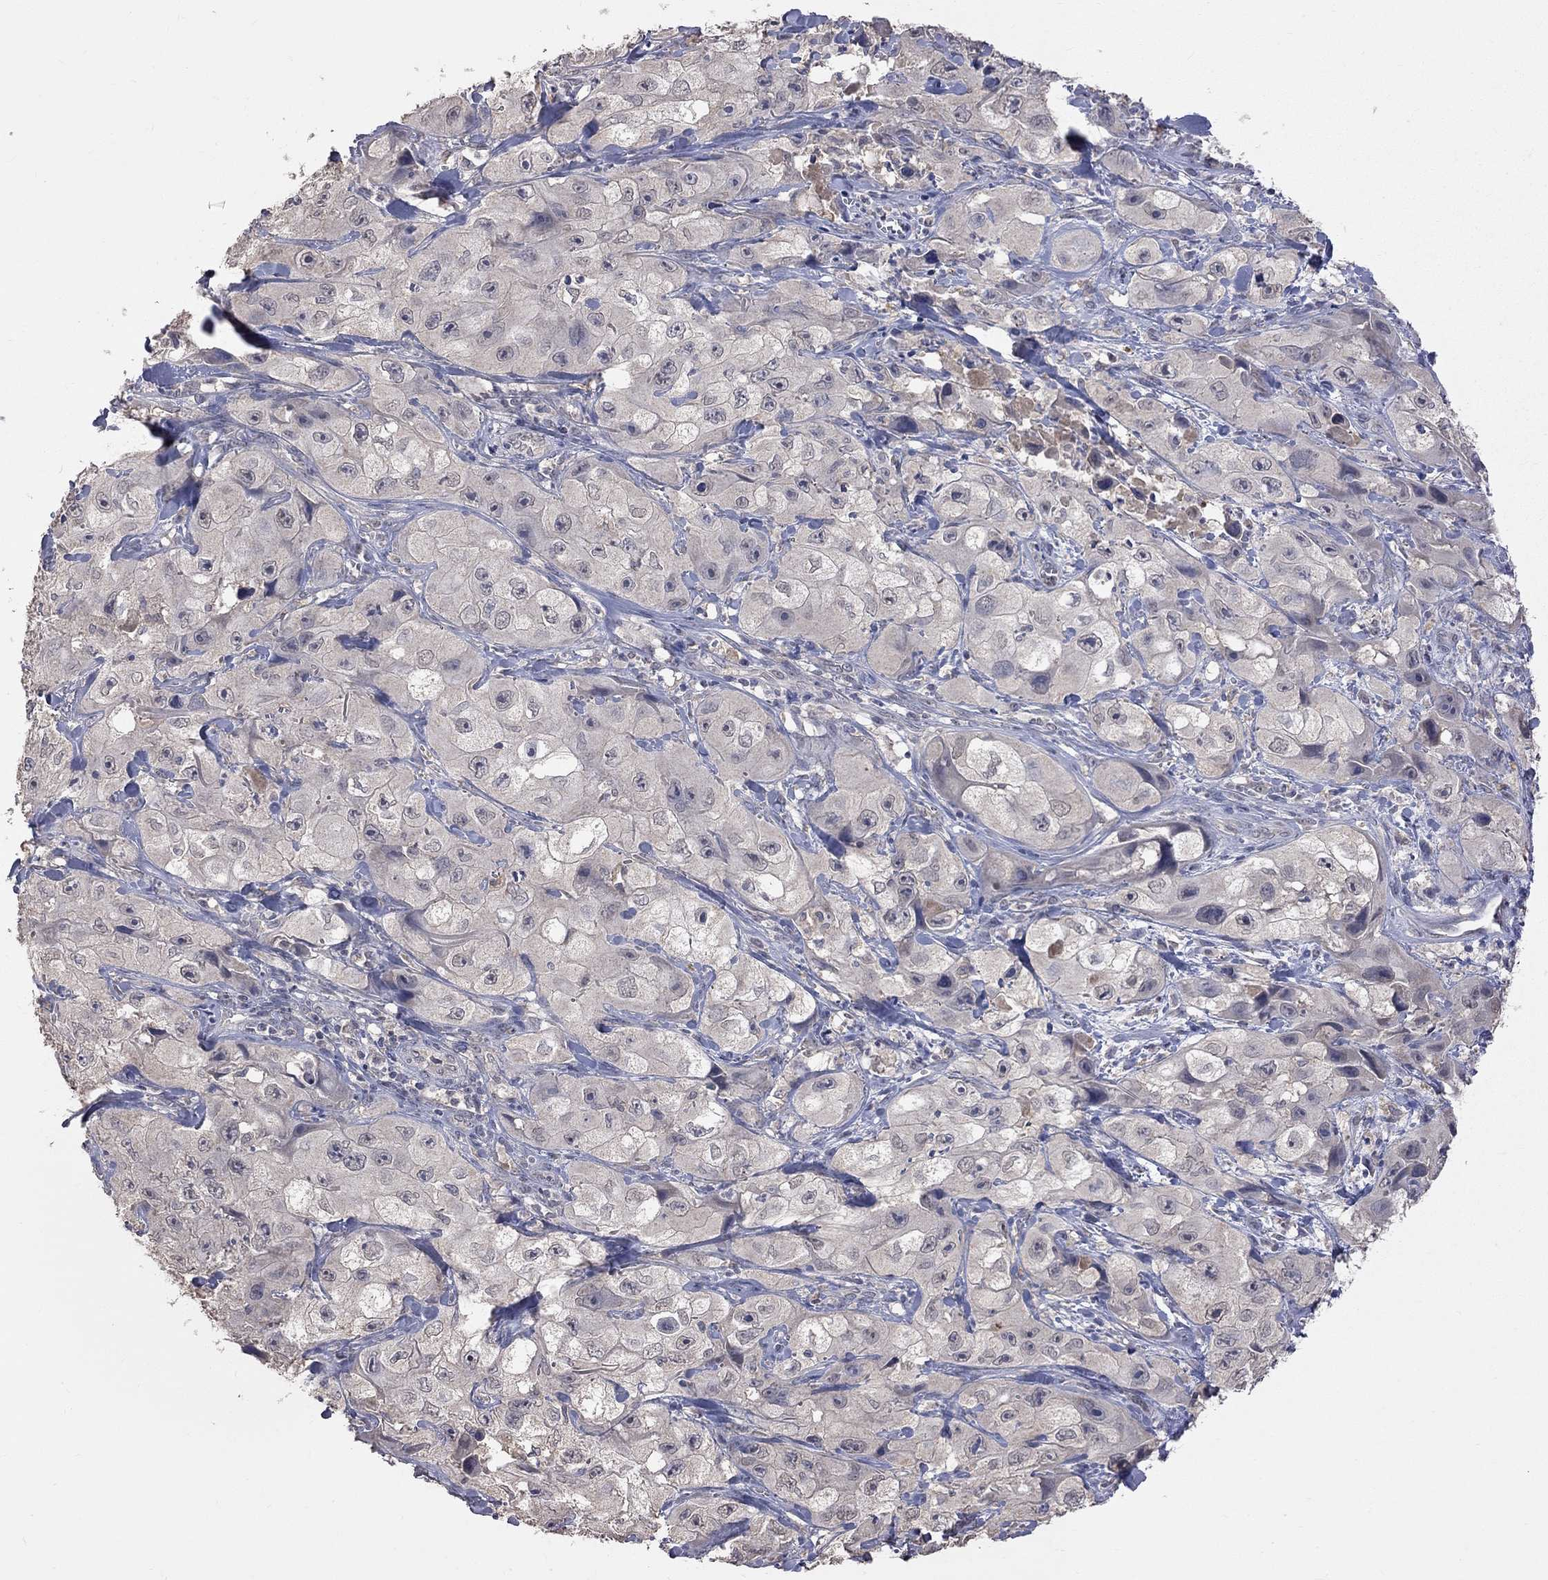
{"staining": {"intensity": "negative", "quantity": "none", "location": "none"}, "tissue": "skin cancer", "cell_type": "Tumor cells", "image_type": "cancer", "snomed": [{"axis": "morphology", "description": "Squamous cell carcinoma, NOS"}, {"axis": "topography", "description": "Skin"}, {"axis": "topography", "description": "Subcutis"}], "caption": "Tumor cells are negative for protein expression in human skin squamous cell carcinoma. (Brightfield microscopy of DAB immunohistochemistry at high magnification).", "gene": "HTR6", "patient": {"sex": "male", "age": 73}}